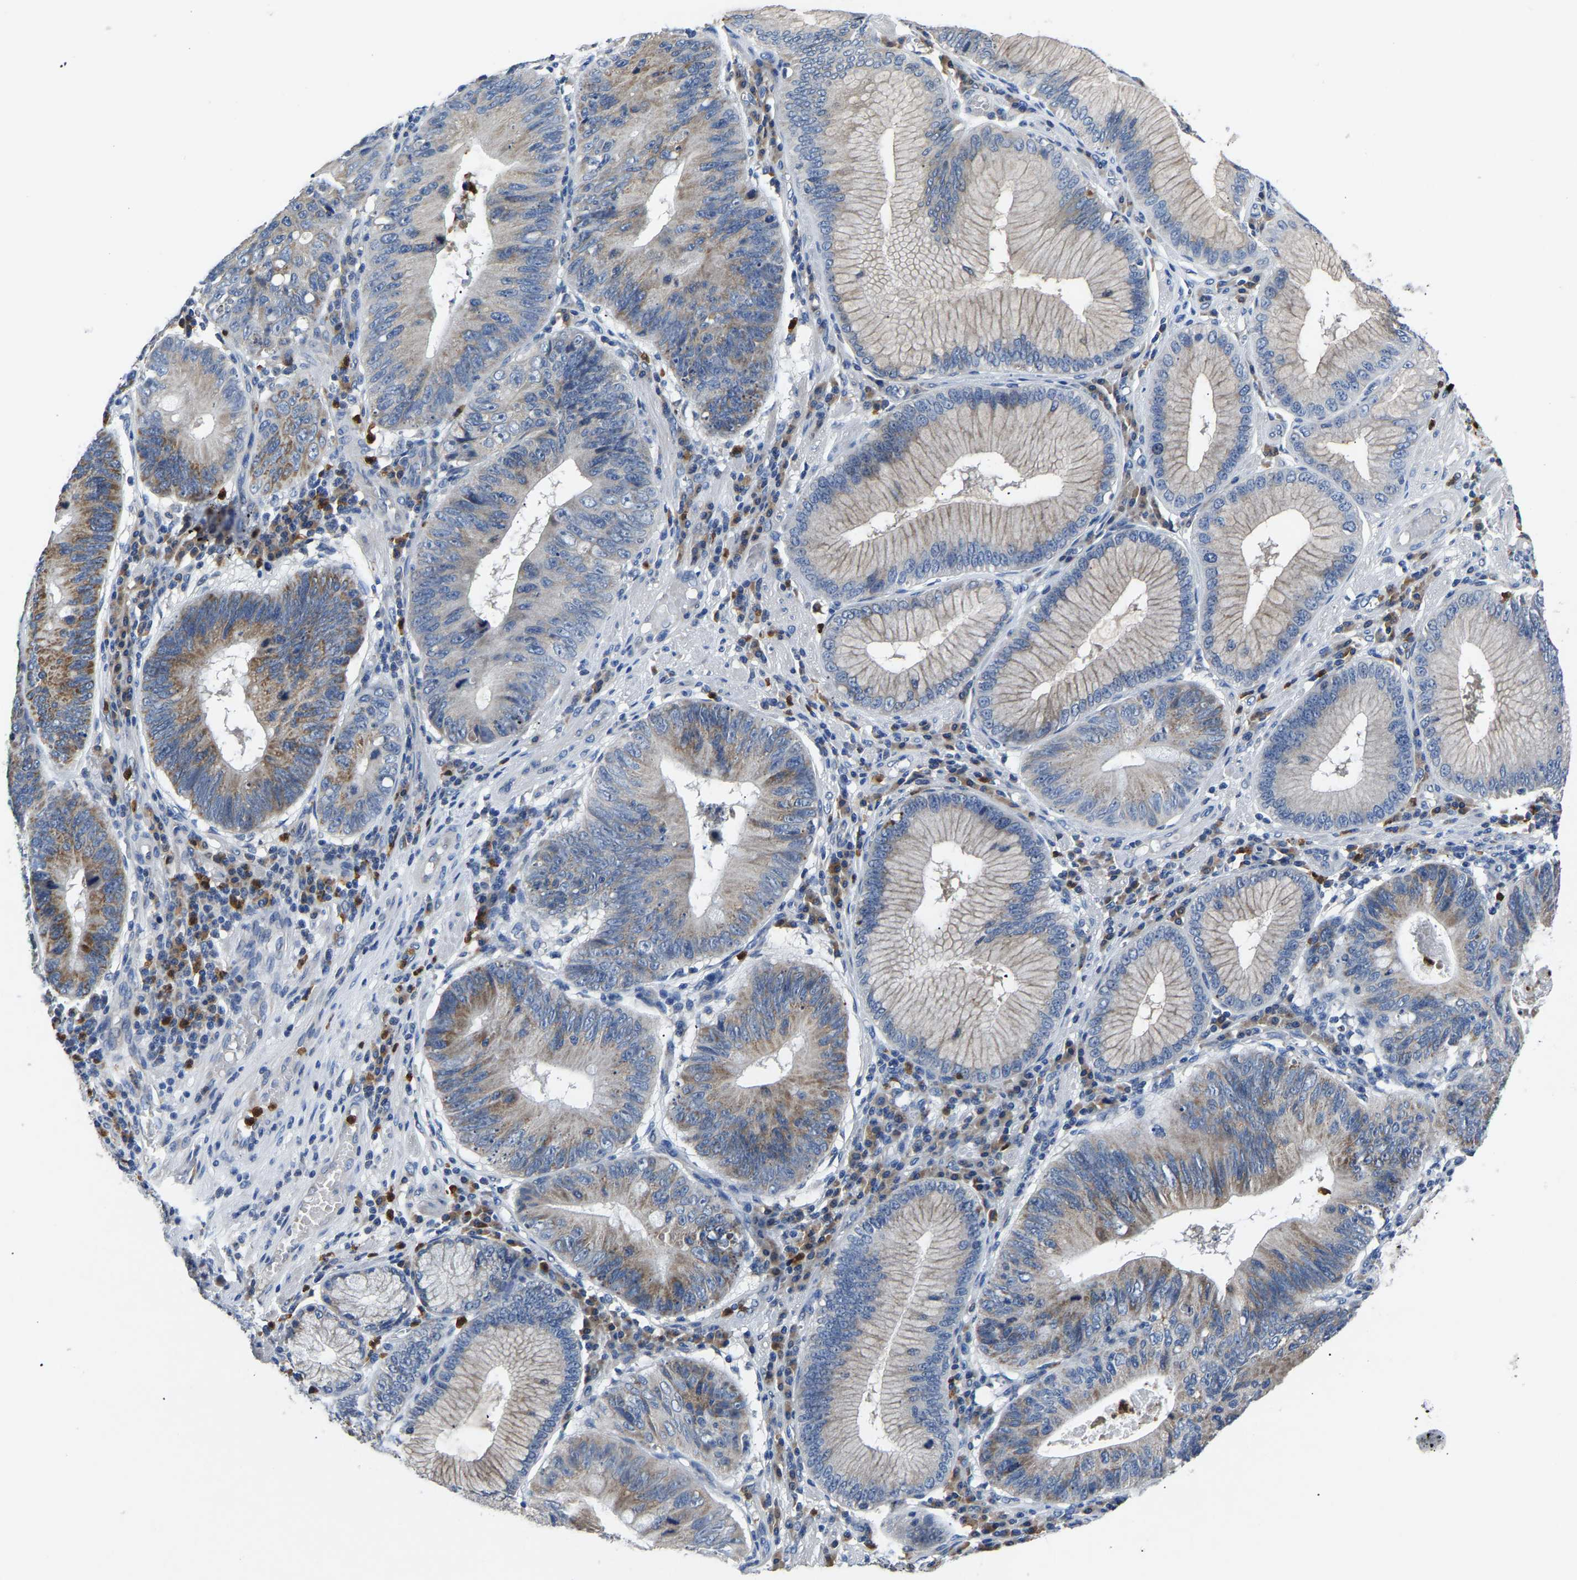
{"staining": {"intensity": "negative", "quantity": "none", "location": "none"}, "tissue": "stomach cancer", "cell_type": "Tumor cells", "image_type": "cancer", "snomed": [{"axis": "morphology", "description": "Adenocarcinoma, NOS"}, {"axis": "topography", "description": "Stomach"}], "caption": "This is a histopathology image of immunohistochemistry (IHC) staining of stomach cancer, which shows no positivity in tumor cells.", "gene": "TOR1B", "patient": {"sex": "male", "age": 59}}